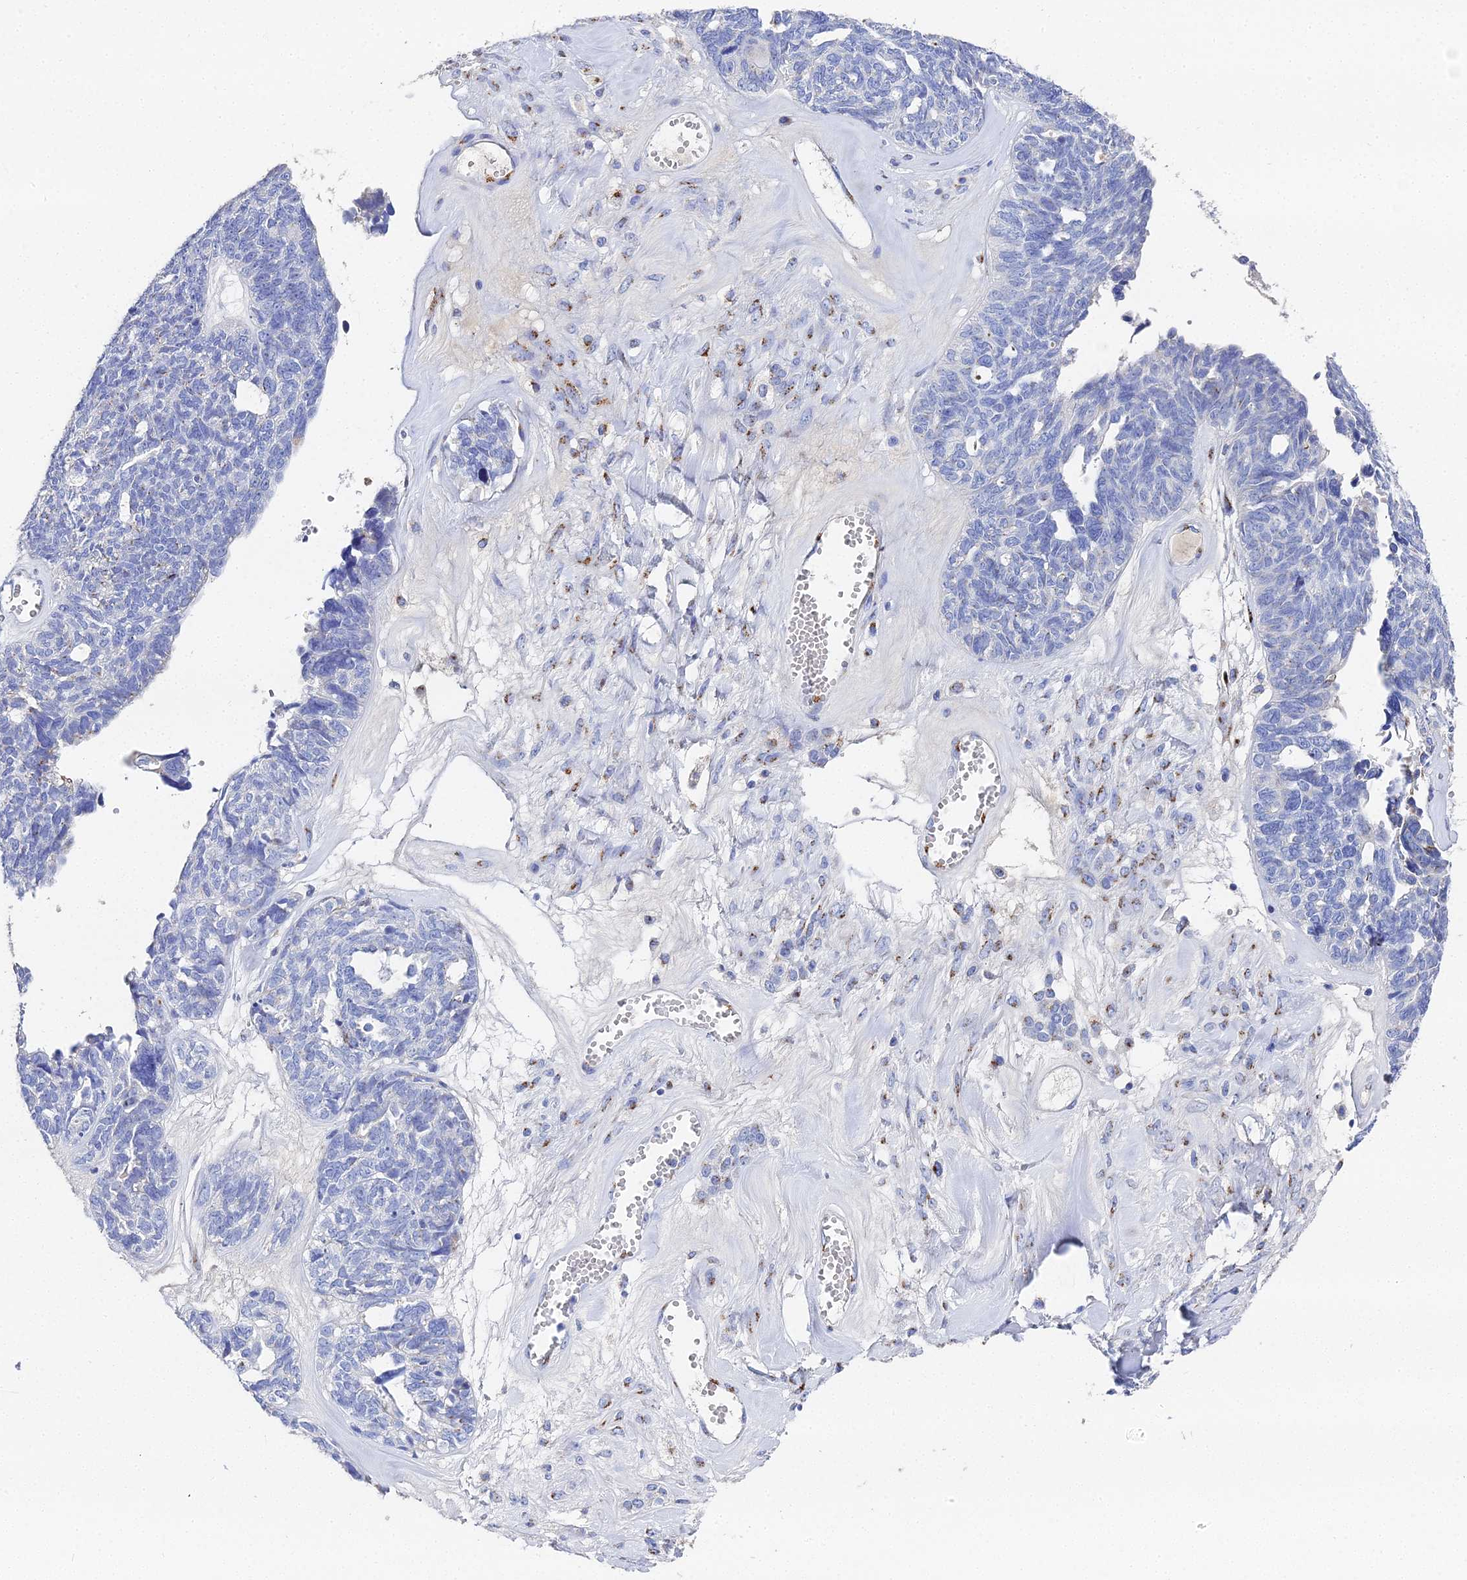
{"staining": {"intensity": "weak", "quantity": "<25%", "location": "cytoplasmic/membranous"}, "tissue": "ovarian cancer", "cell_type": "Tumor cells", "image_type": "cancer", "snomed": [{"axis": "morphology", "description": "Cystadenocarcinoma, serous, NOS"}, {"axis": "topography", "description": "Ovary"}], "caption": "Serous cystadenocarcinoma (ovarian) stained for a protein using IHC demonstrates no positivity tumor cells.", "gene": "ENSG00000268674", "patient": {"sex": "female", "age": 79}}